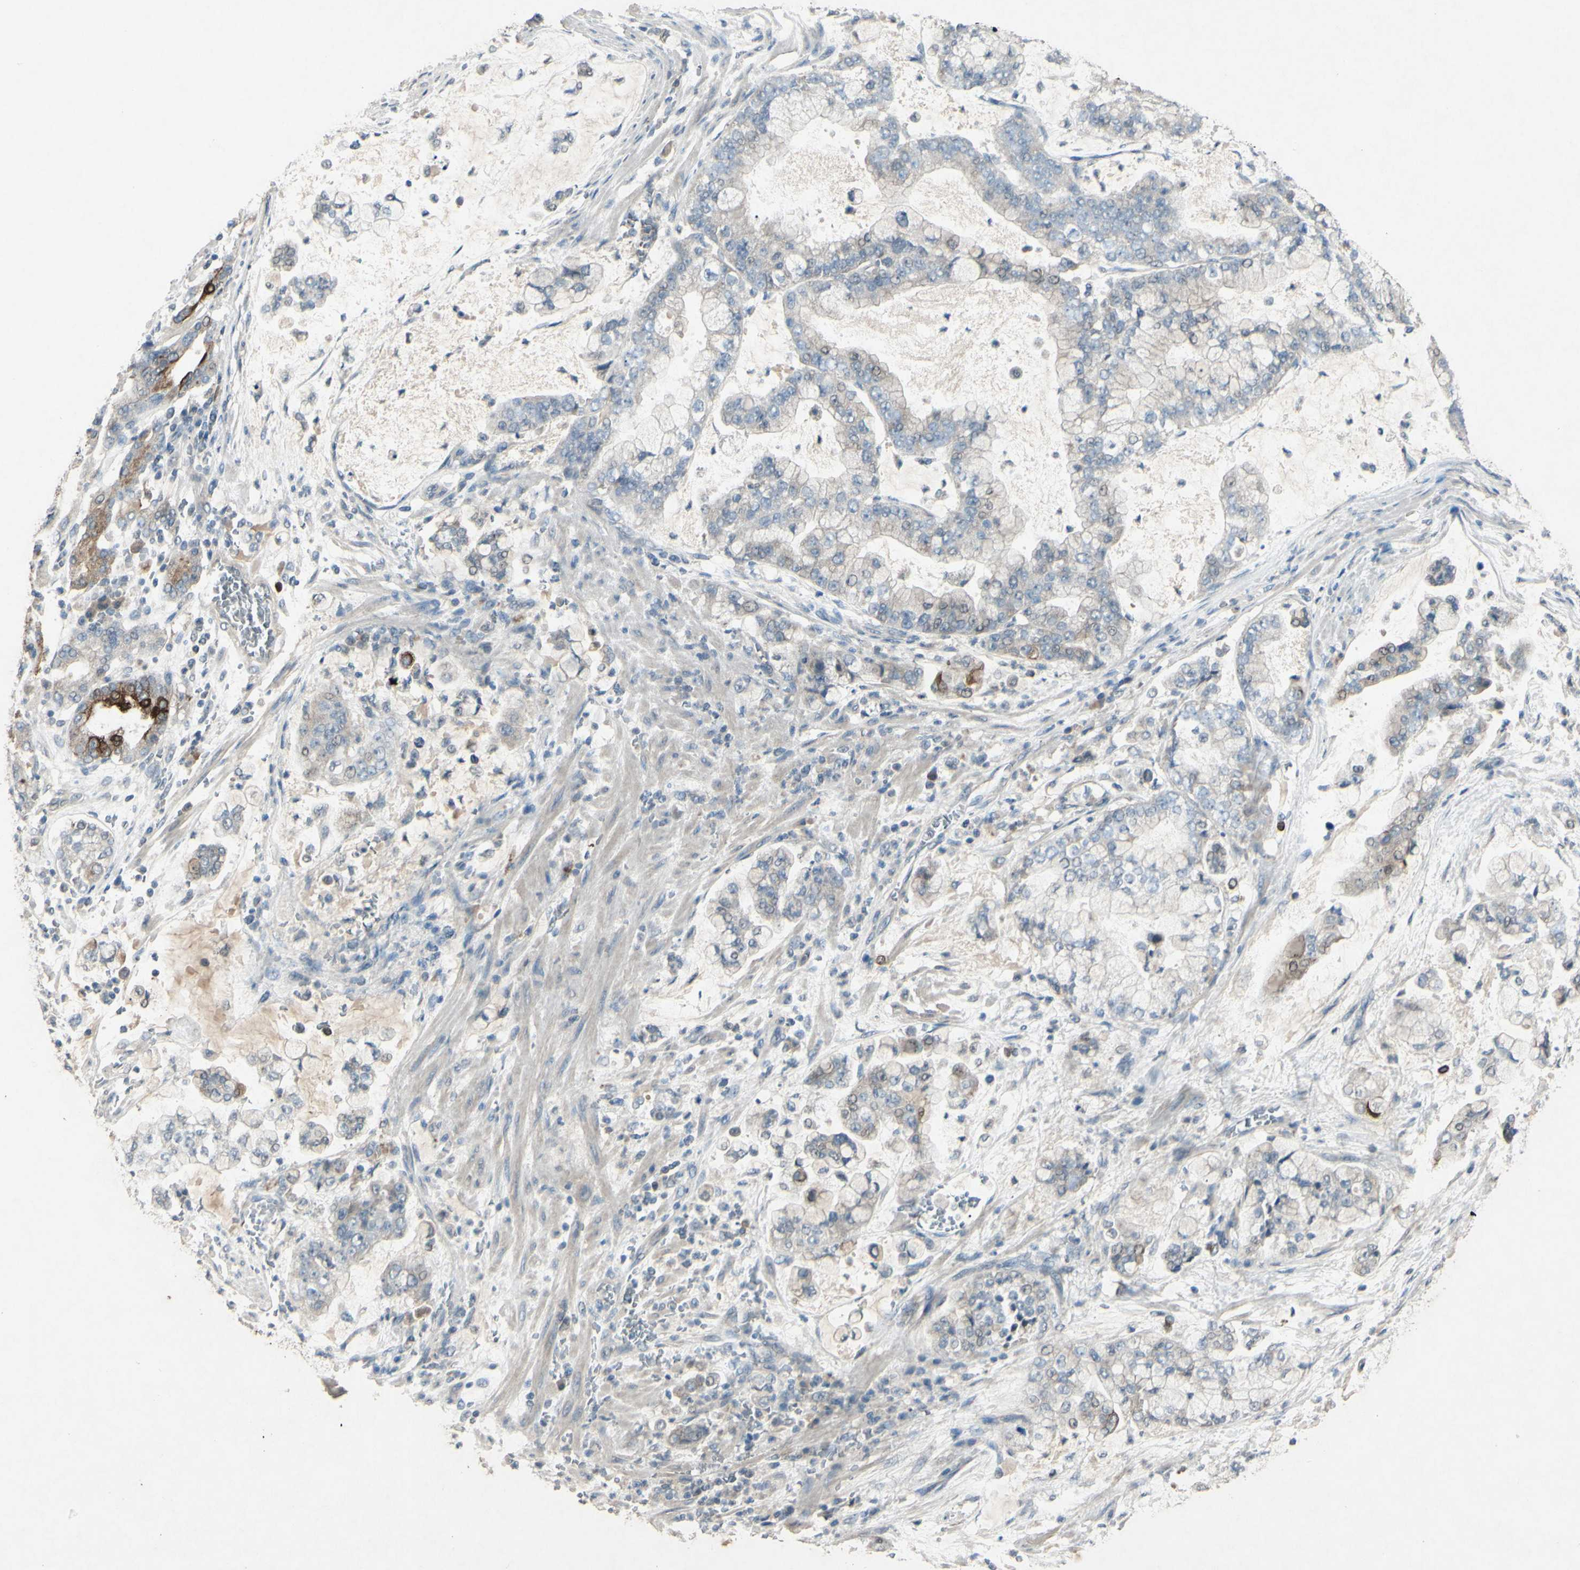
{"staining": {"intensity": "negative", "quantity": "none", "location": "none"}, "tissue": "stomach cancer", "cell_type": "Tumor cells", "image_type": "cancer", "snomed": [{"axis": "morphology", "description": "Normal tissue, NOS"}, {"axis": "morphology", "description": "Adenocarcinoma, NOS"}, {"axis": "topography", "description": "Stomach, upper"}, {"axis": "topography", "description": "Stomach"}], "caption": "Immunohistochemistry micrograph of stomach cancer stained for a protein (brown), which displays no staining in tumor cells.", "gene": "TIMM21", "patient": {"sex": "male", "age": 76}}